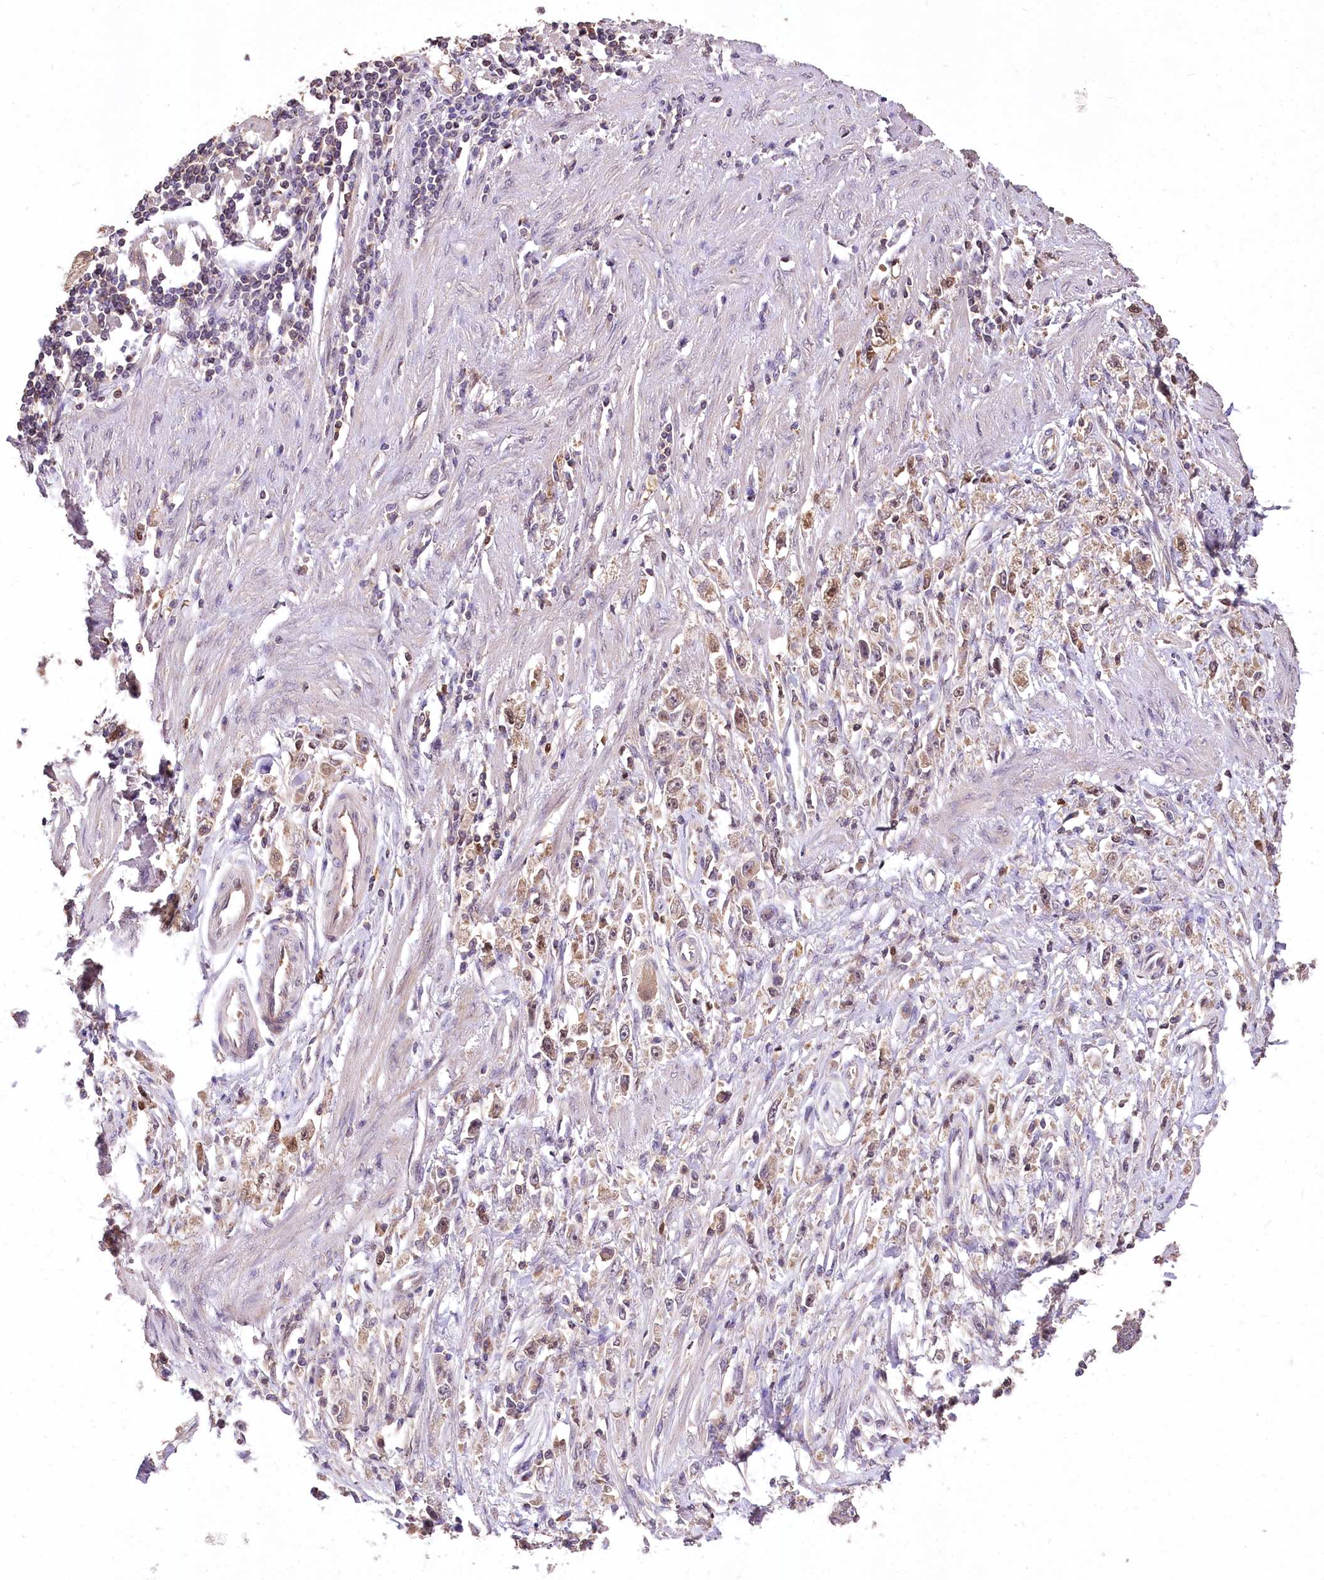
{"staining": {"intensity": "weak", "quantity": "25%-75%", "location": "cytoplasmic/membranous,nuclear"}, "tissue": "stomach cancer", "cell_type": "Tumor cells", "image_type": "cancer", "snomed": [{"axis": "morphology", "description": "Adenocarcinoma, NOS"}, {"axis": "topography", "description": "Stomach"}], "caption": "A brown stain shows weak cytoplasmic/membranous and nuclear positivity of a protein in human stomach adenocarcinoma tumor cells.", "gene": "SERGEF", "patient": {"sex": "female", "age": 59}}